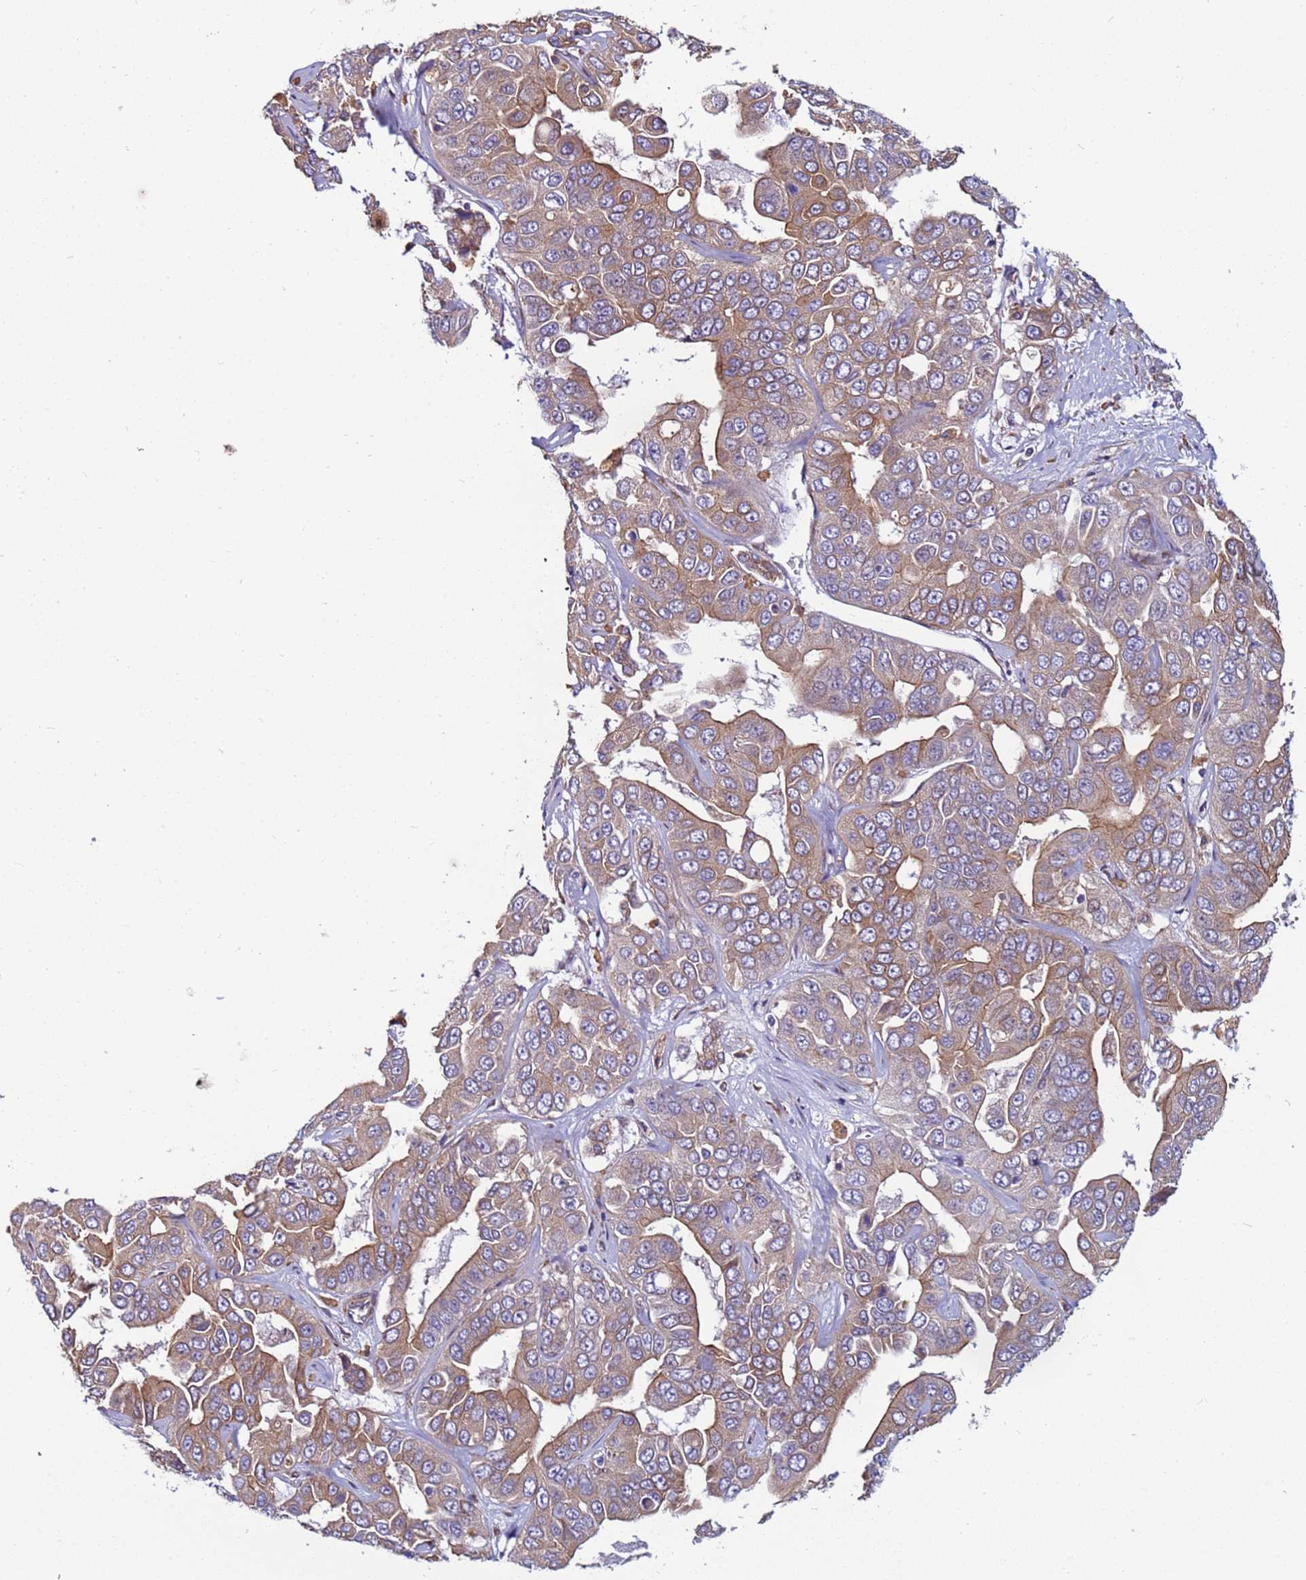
{"staining": {"intensity": "moderate", "quantity": ">75%", "location": "cytoplasmic/membranous"}, "tissue": "liver cancer", "cell_type": "Tumor cells", "image_type": "cancer", "snomed": [{"axis": "morphology", "description": "Cholangiocarcinoma"}, {"axis": "topography", "description": "Liver"}], "caption": "Brown immunohistochemical staining in human liver cholangiocarcinoma exhibits moderate cytoplasmic/membranous positivity in about >75% of tumor cells.", "gene": "MCRIP1", "patient": {"sex": "female", "age": 52}}